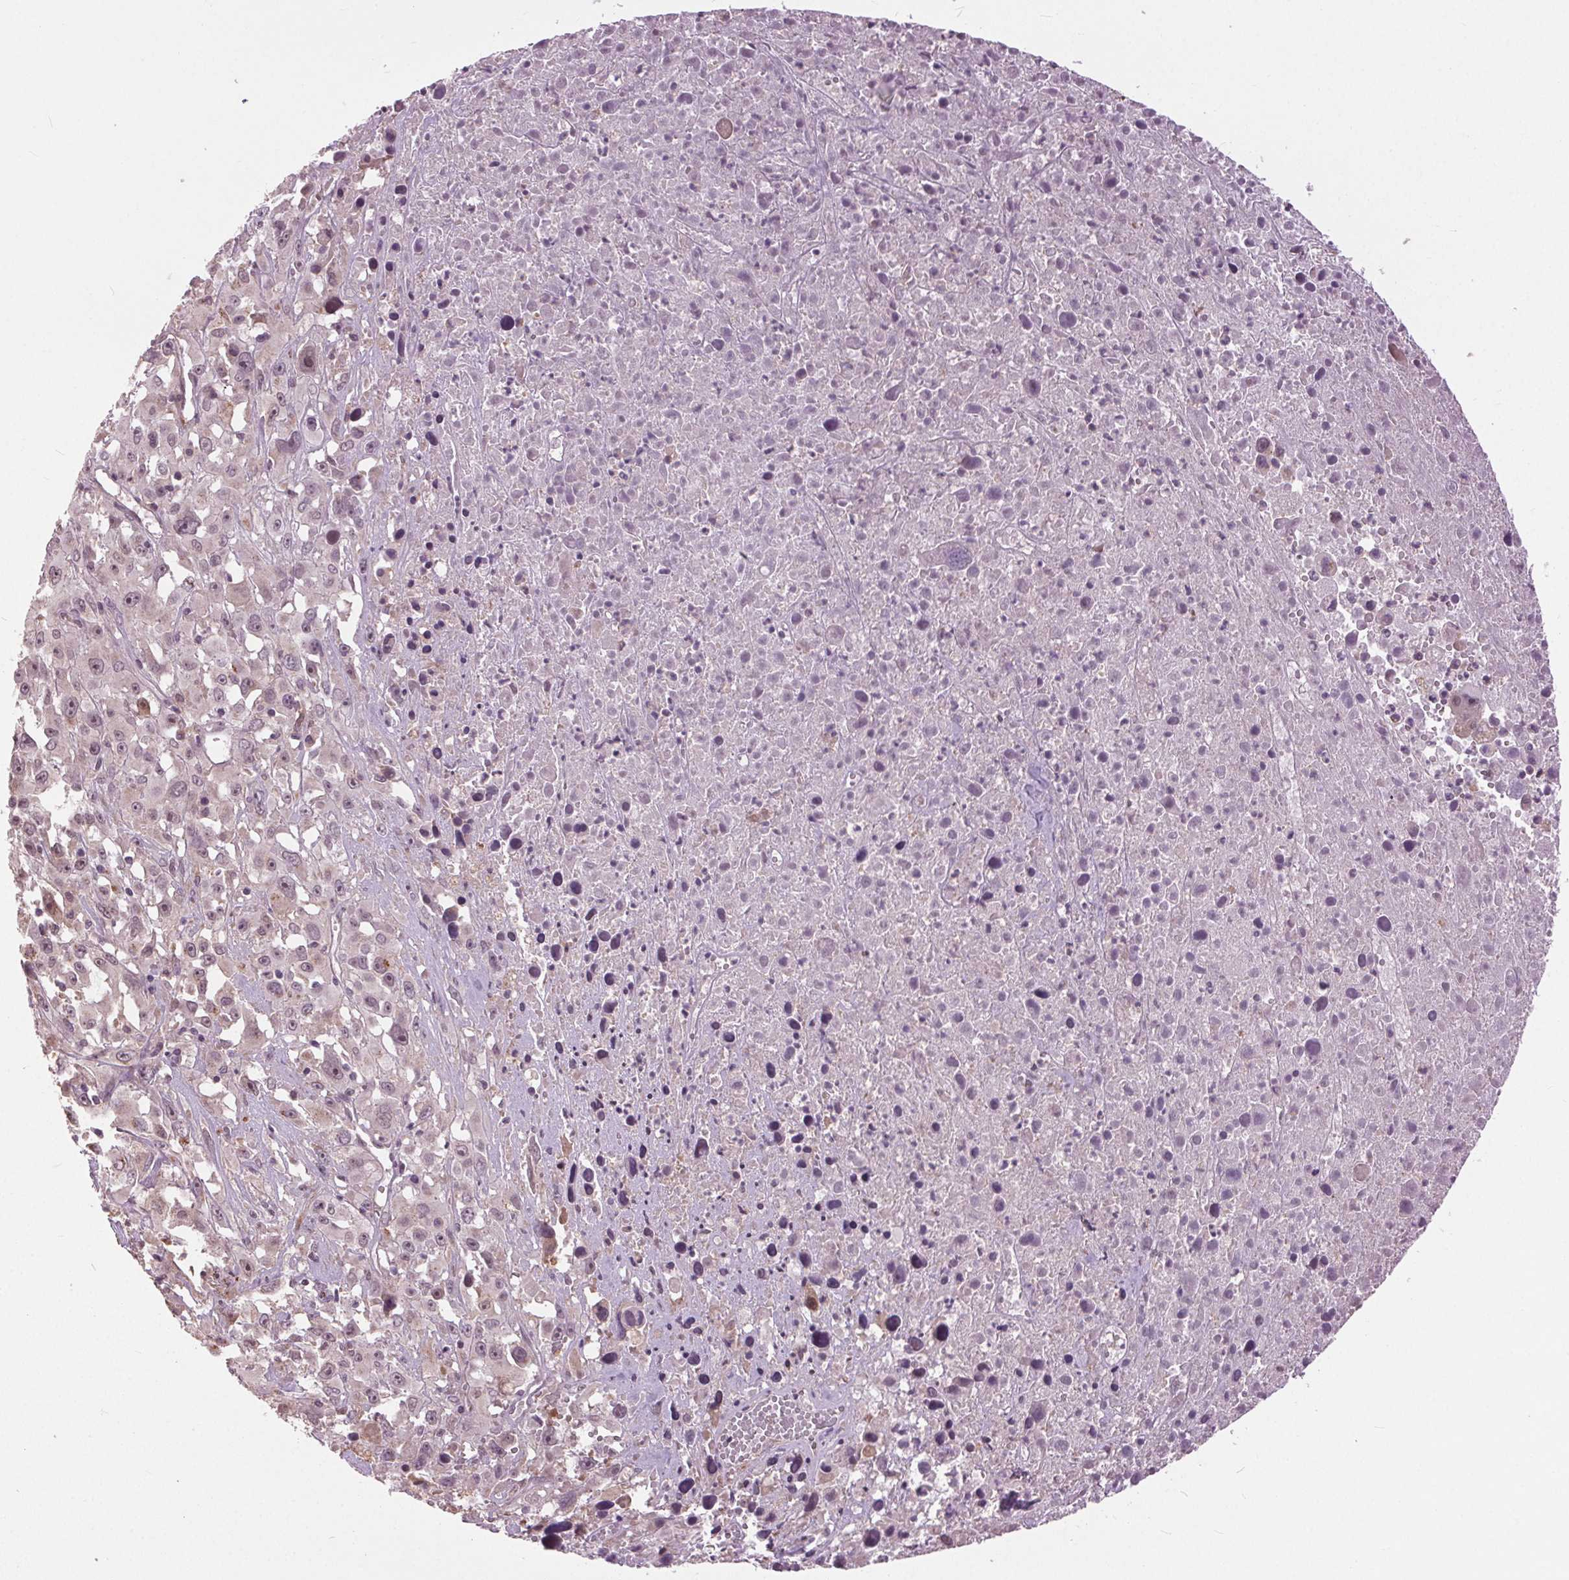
{"staining": {"intensity": "weak", "quantity": "25%-75%", "location": "nuclear"}, "tissue": "melanoma", "cell_type": "Tumor cells", "image_type": "cancer", "snomed": [{"axis": "morphology", "description": "Malignant melanoma, Metastatic site"}, {"axis": "topography", "description": "Soft tissue"}], "caption": "This is a micrograph of IHC staining of melanoma, which shows weak staining in the nuclear of tumor cells.", "gene": "BSDC1", "patient": {"sex": "male", "age": 50}}